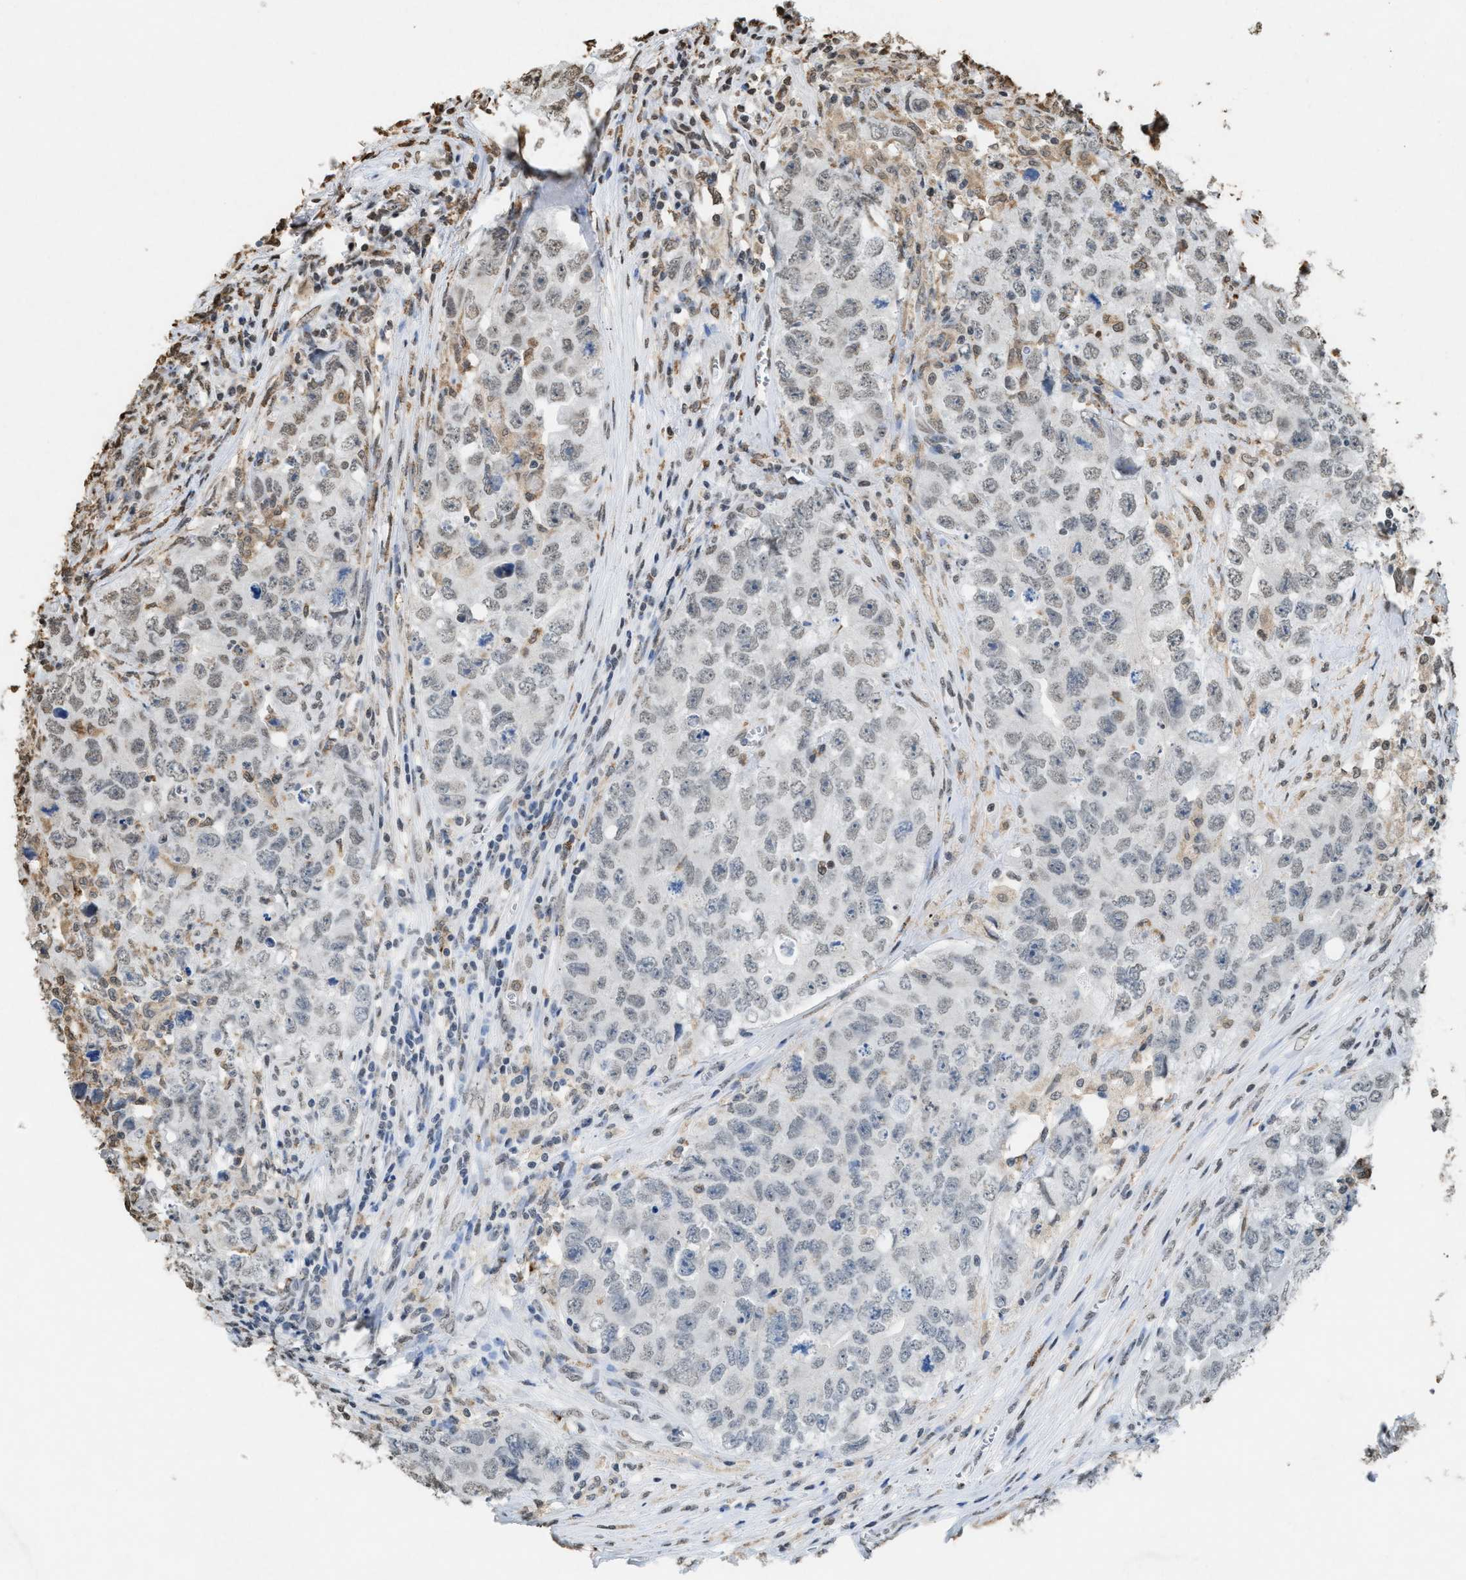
{"staining": {"intensity": "weak", "quantity": "<25%", "location": "nuclear"}, "tissue": "testis cancer", "cell_type": "Tumor cells", "image_type": "cancer", "snomed": [{"axis": "morphology", "description": "Seminoma, NOS"}, {"axis": "morphology", "description": "Carcinoma, Embryonal, NOS"}, {"axis": "topography", "description": "Testis"}], "caption": "Tumor cells show no significant protein expression in testis cancer. (Brightfield microscopy of DAB (3,3'-diaminobenzidine) IHC at high magnification).", "gene": "NUP88", "patient": {"sex": "male", "age": 43}}